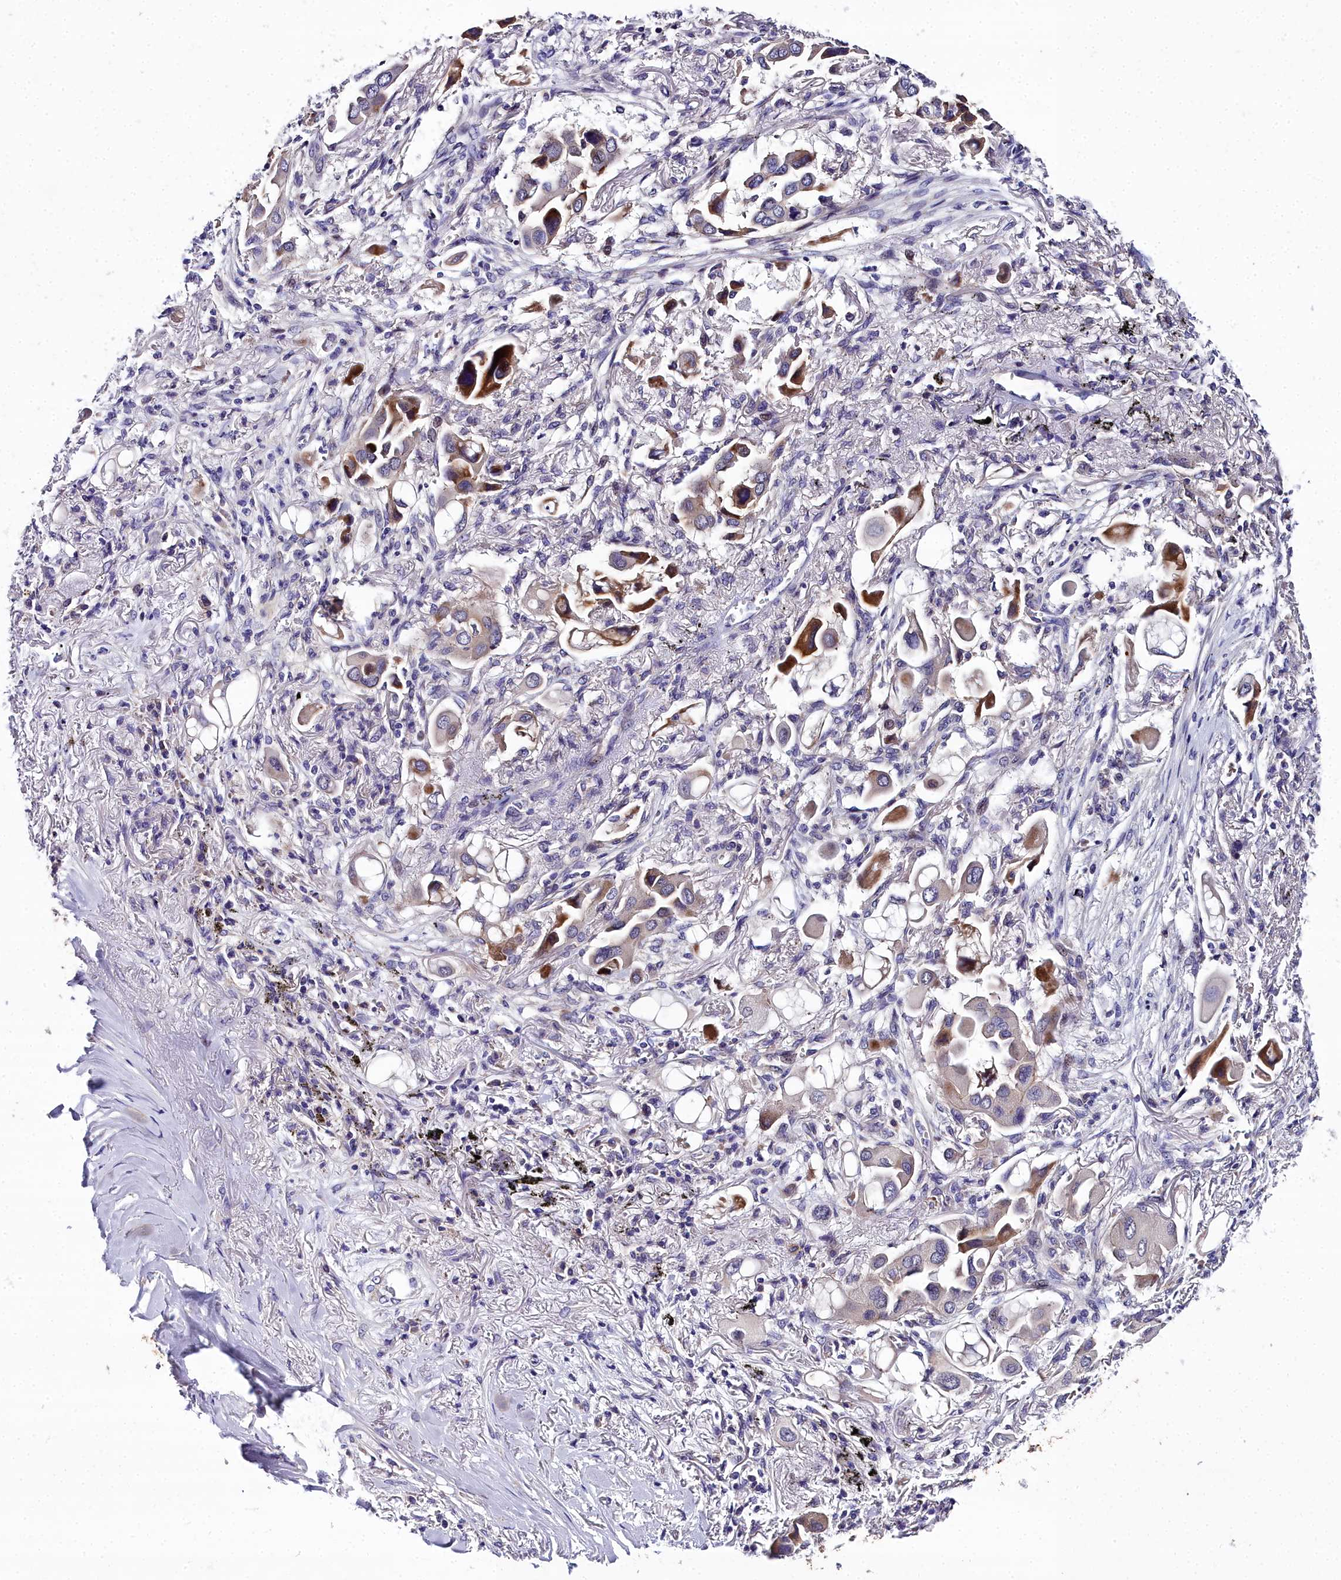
{"staining": {"intensity": "strong", "quantity": "<25%", "location": "cytoplasmic/membranous"}, "tissue": "lung cancer", "cell_type": "Tumor cells", "image_type": "cancer", "snomed": [{"axis": "morphology", "description": "Adenocarcinoma, NOS"}, {"axis": "topography", "description": "Lung"}], "caption": "A histopathology image of human lung cancer stained for a protein demonstrates strong cytoplasmic/membranous brown staining in tumor cells. (DAB (3,3'-diaminobenzidine) IHC with brightfield microscopy, high magnification).", "gene": "NT5M", "patient": {"sex": "female", "age": 76}}